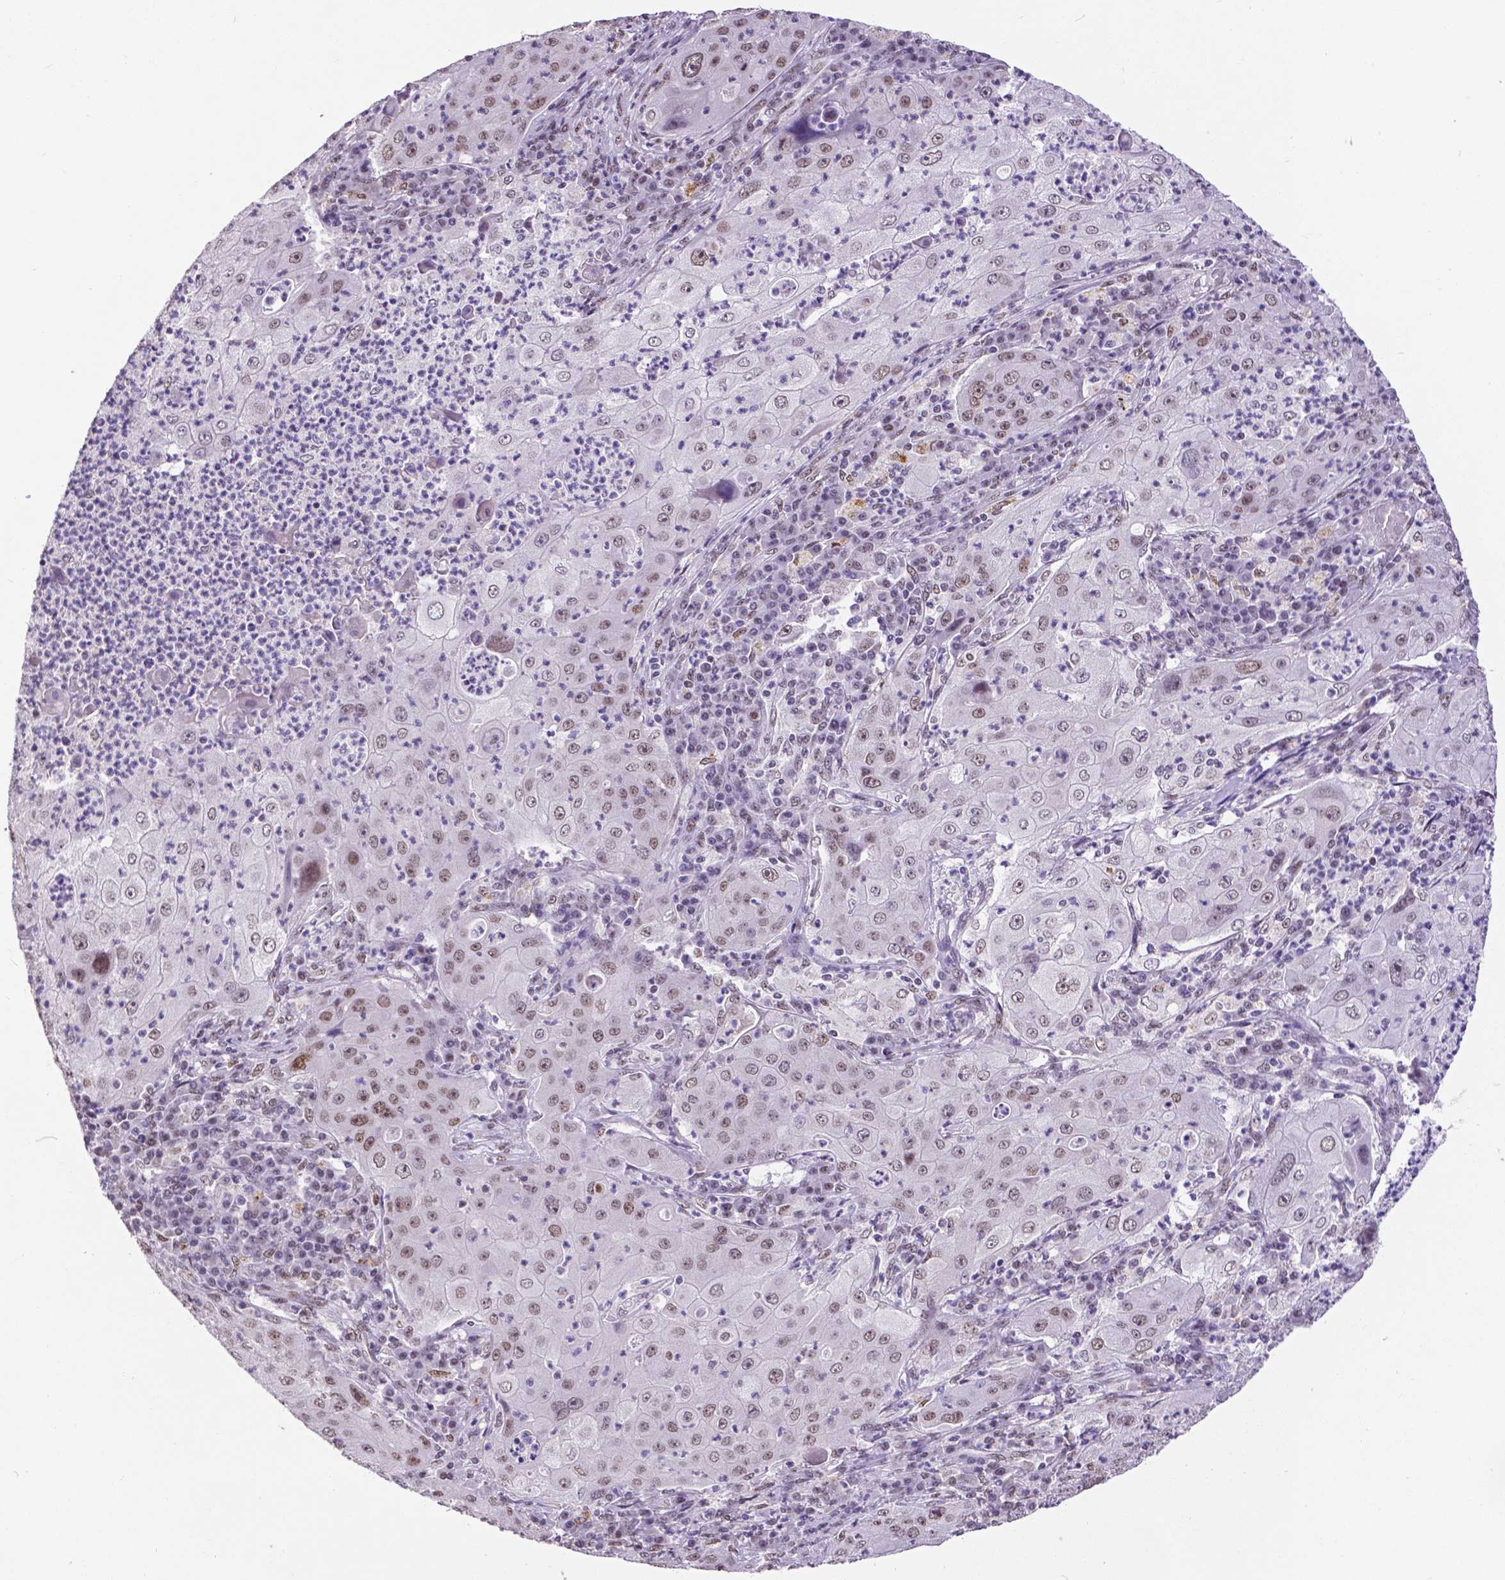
{"staining": {"intensity": "weak", "quantity": ">75%", "location": "nuclear"}, "tissue": "lung cancer", "cell_type": "Tumor cells", "image_type": "cancer", "snomed": [{"axis": "morphology", "description": "Squamous cell carcinoma, NOS"}, {"axis": "topography", "description": "Lung"}], "caption": "This image reveals IHC staining of human lung squamous cell carcinoma, with low weak nuclear positivity in approximately >75% of tumor cells.", "gene": "ATRX", "patient": {"sex": "female", "age": 59}}